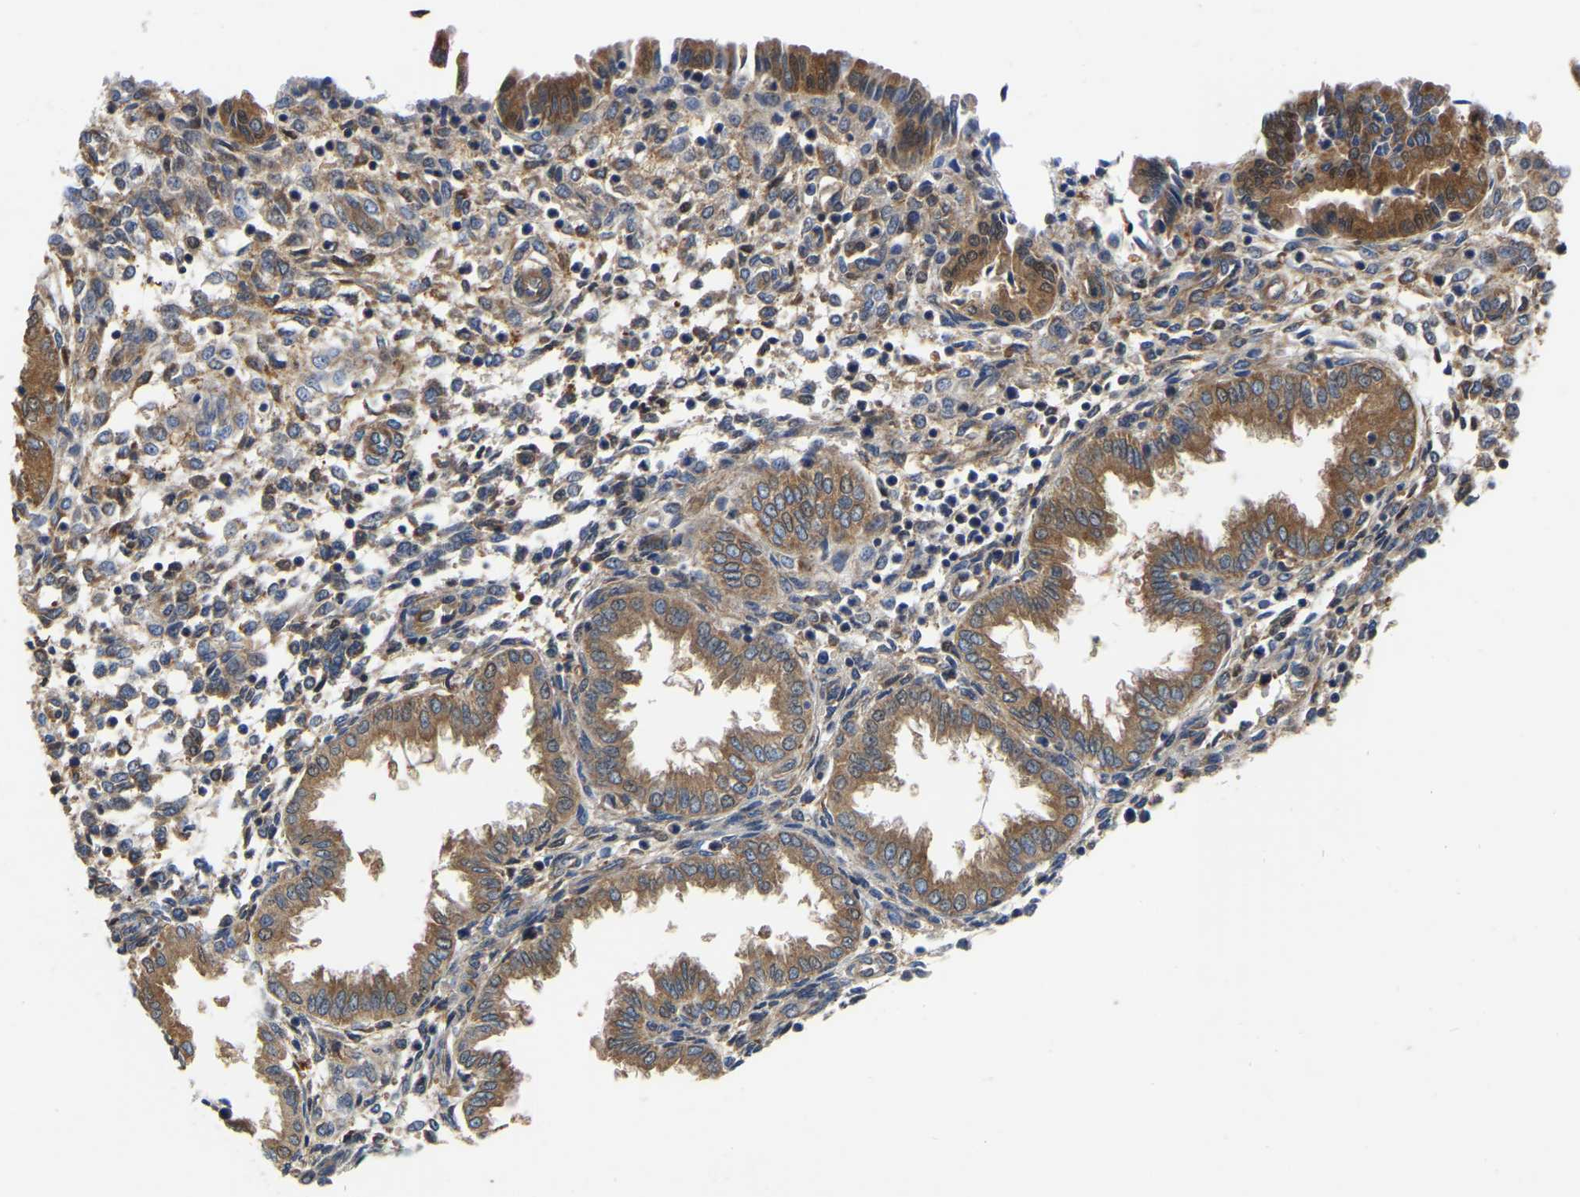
{"staining": {"intensity": "moderate", "quantity": "25%-75%", "location": "cytoplasmic/membranous"}, "tissue": "endometrium", "cell_type": "Cells in endometrial stroma", "image_type": "normal", "snomed": [{"axis": "morphology", "description": "Normal tissue, NOS"}, {"axis": "topography", "description": "Endometrium"}], "caption": "Protein staining of benign endometrium reveals moderate cytoplasmic/membranous expression in about 25%-75% of cells in endometrial stroma. (IHC, brightfield microscopy, high magnification).", "gene": "GARS1", "patient": {"sex": "female", "age": 33}}